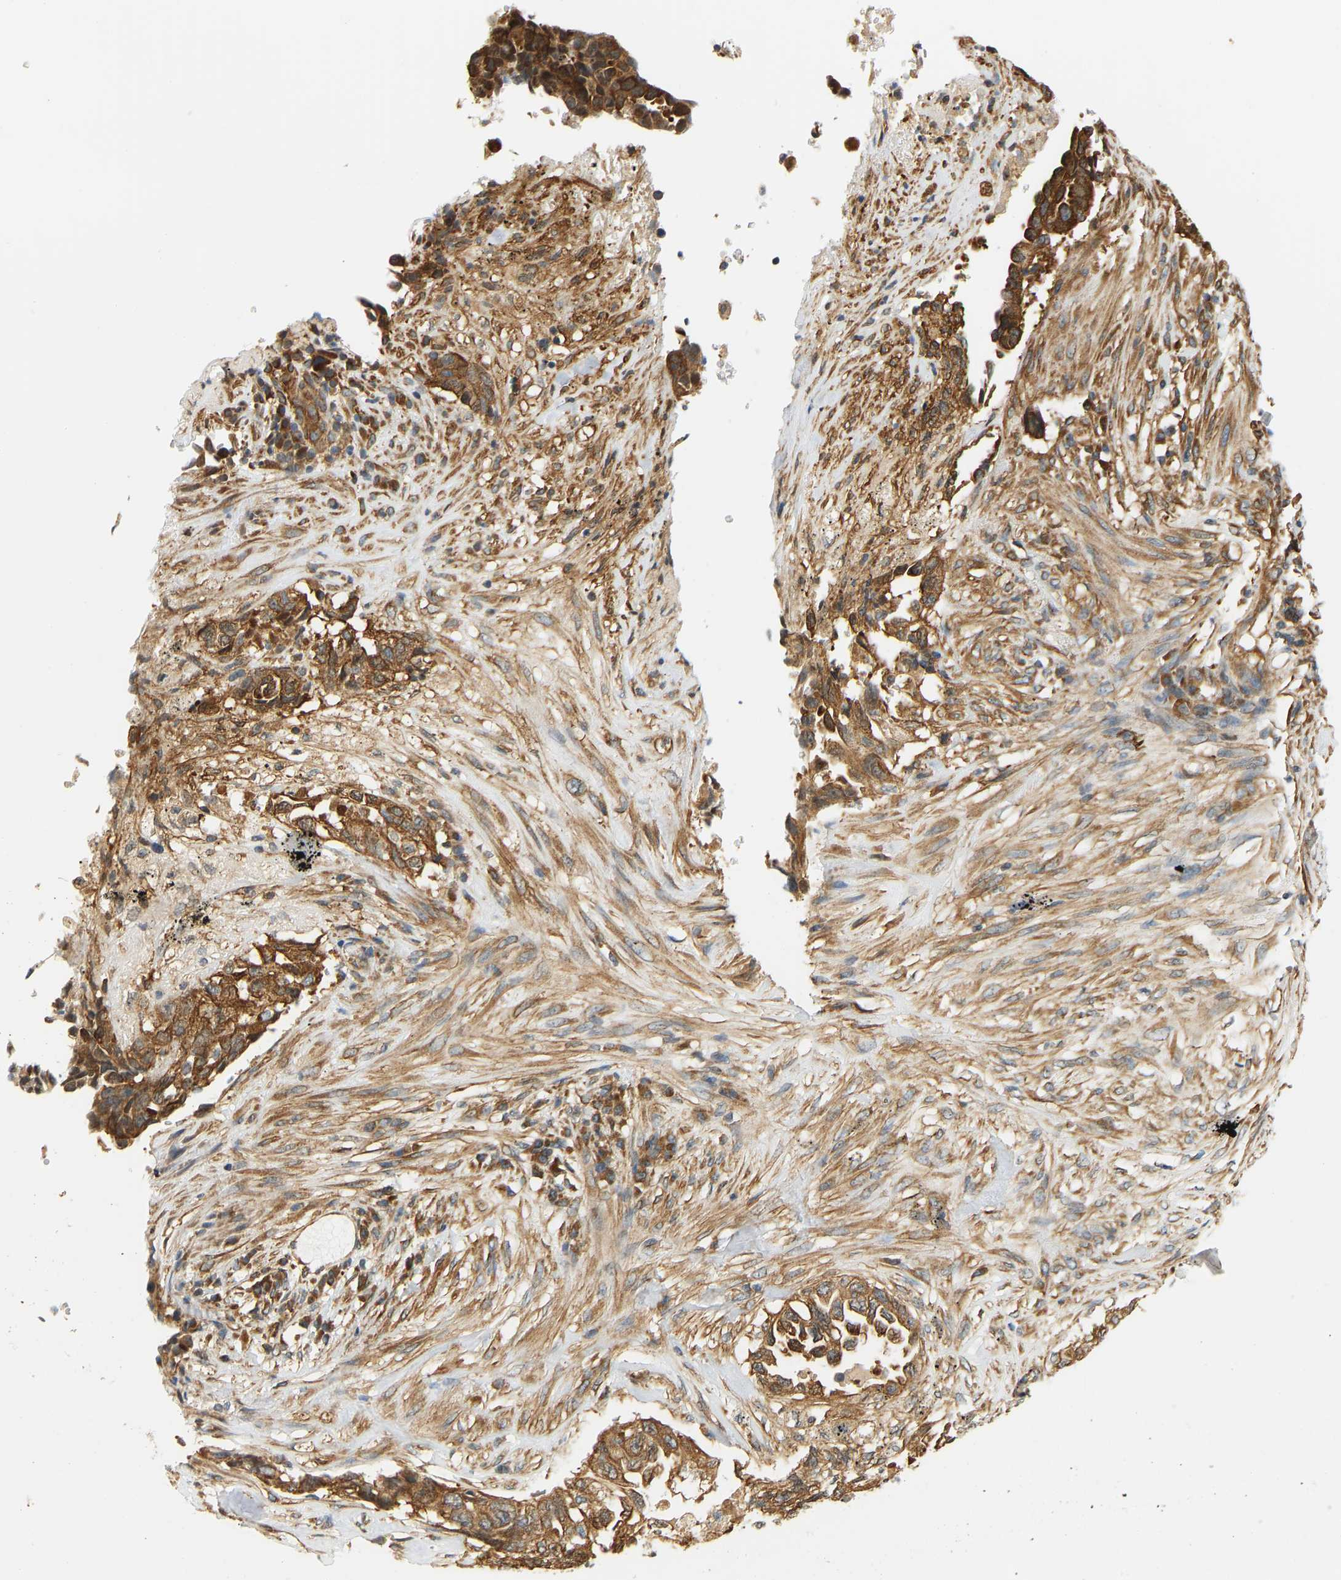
{"staining": {"intensity": "moderate", "quantity": ">75%", "location": "cytoplasmic/membranous"}, "tissue": "lung cancer", "cell_type": "Tumor cells", "image_type": "cancer", "snomed": [{"axis": "morphology", "description": "Adenocarcinoma, NOS"}, {"axis": "topography", "description": "Lung"}], "caption": "Human lung cancer (adenocarcinoma) stained with a brown dye exhibits moderate cytoplasmic/membranous positive staining in approximately >75% of tumor cells.", "gene": "CEP57", "patient": {"sex": "female", "age": 51}}